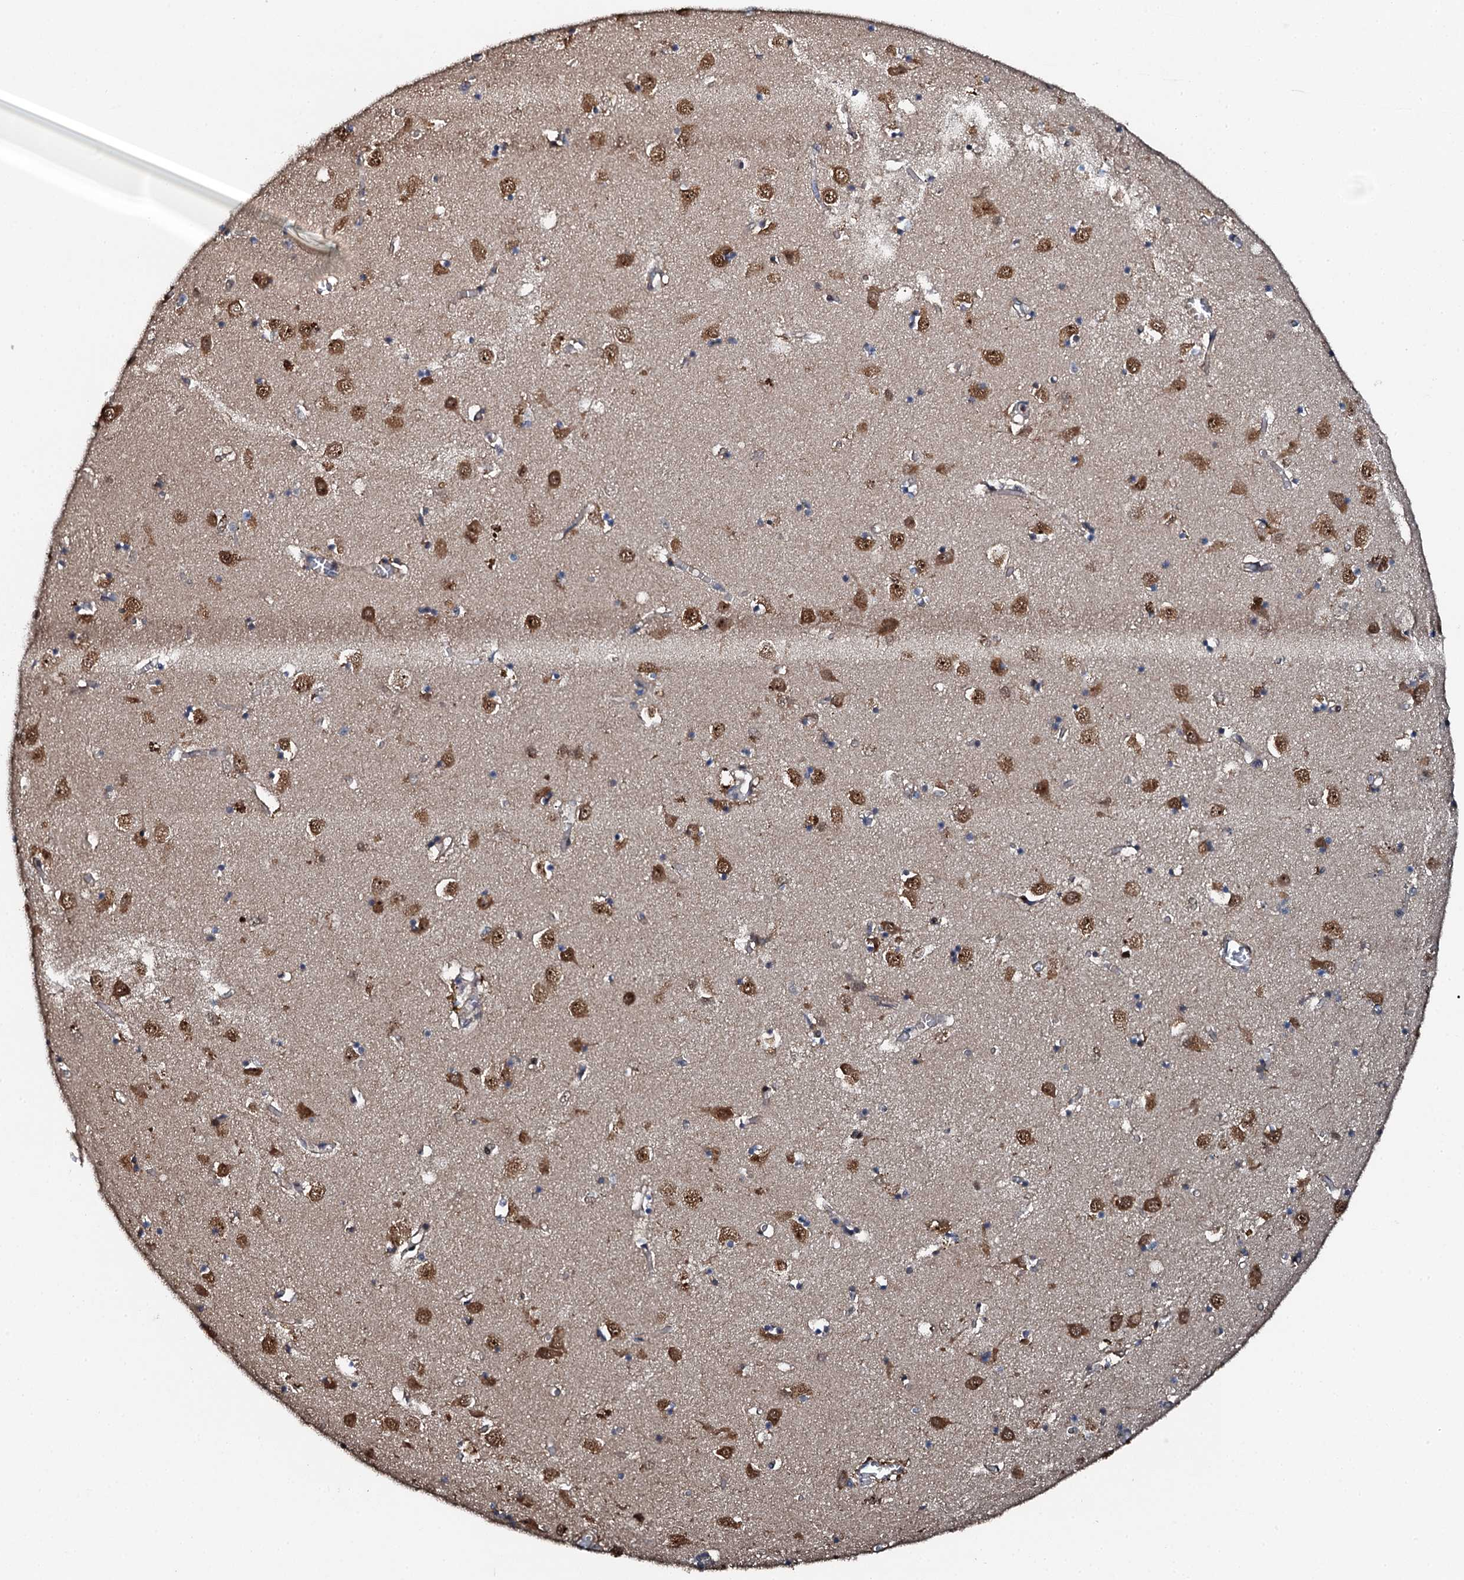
{"staining": {"intensity": "moderate", "quantity": "<25%", "location": "cytoplasmic/membranous"}, "tissue": "caudate", "cell_type": "Glial cells", "image_type": "normal", "snomed": [{"axis": "morphology", "description": "Normal tissue, NOS"}, {"axis": "topography", "description": "Lateral ventricle wall"}], "caption": "A low amount of moderate cytoplasmic/membranous expression is seen in about <25% of glial cells in normal caudate. (brown staining indicates protein expression, while blue staining denotes nuclei).", "gene": "FLYWCH1", "patient": {"sex": "male", "age": 70}}